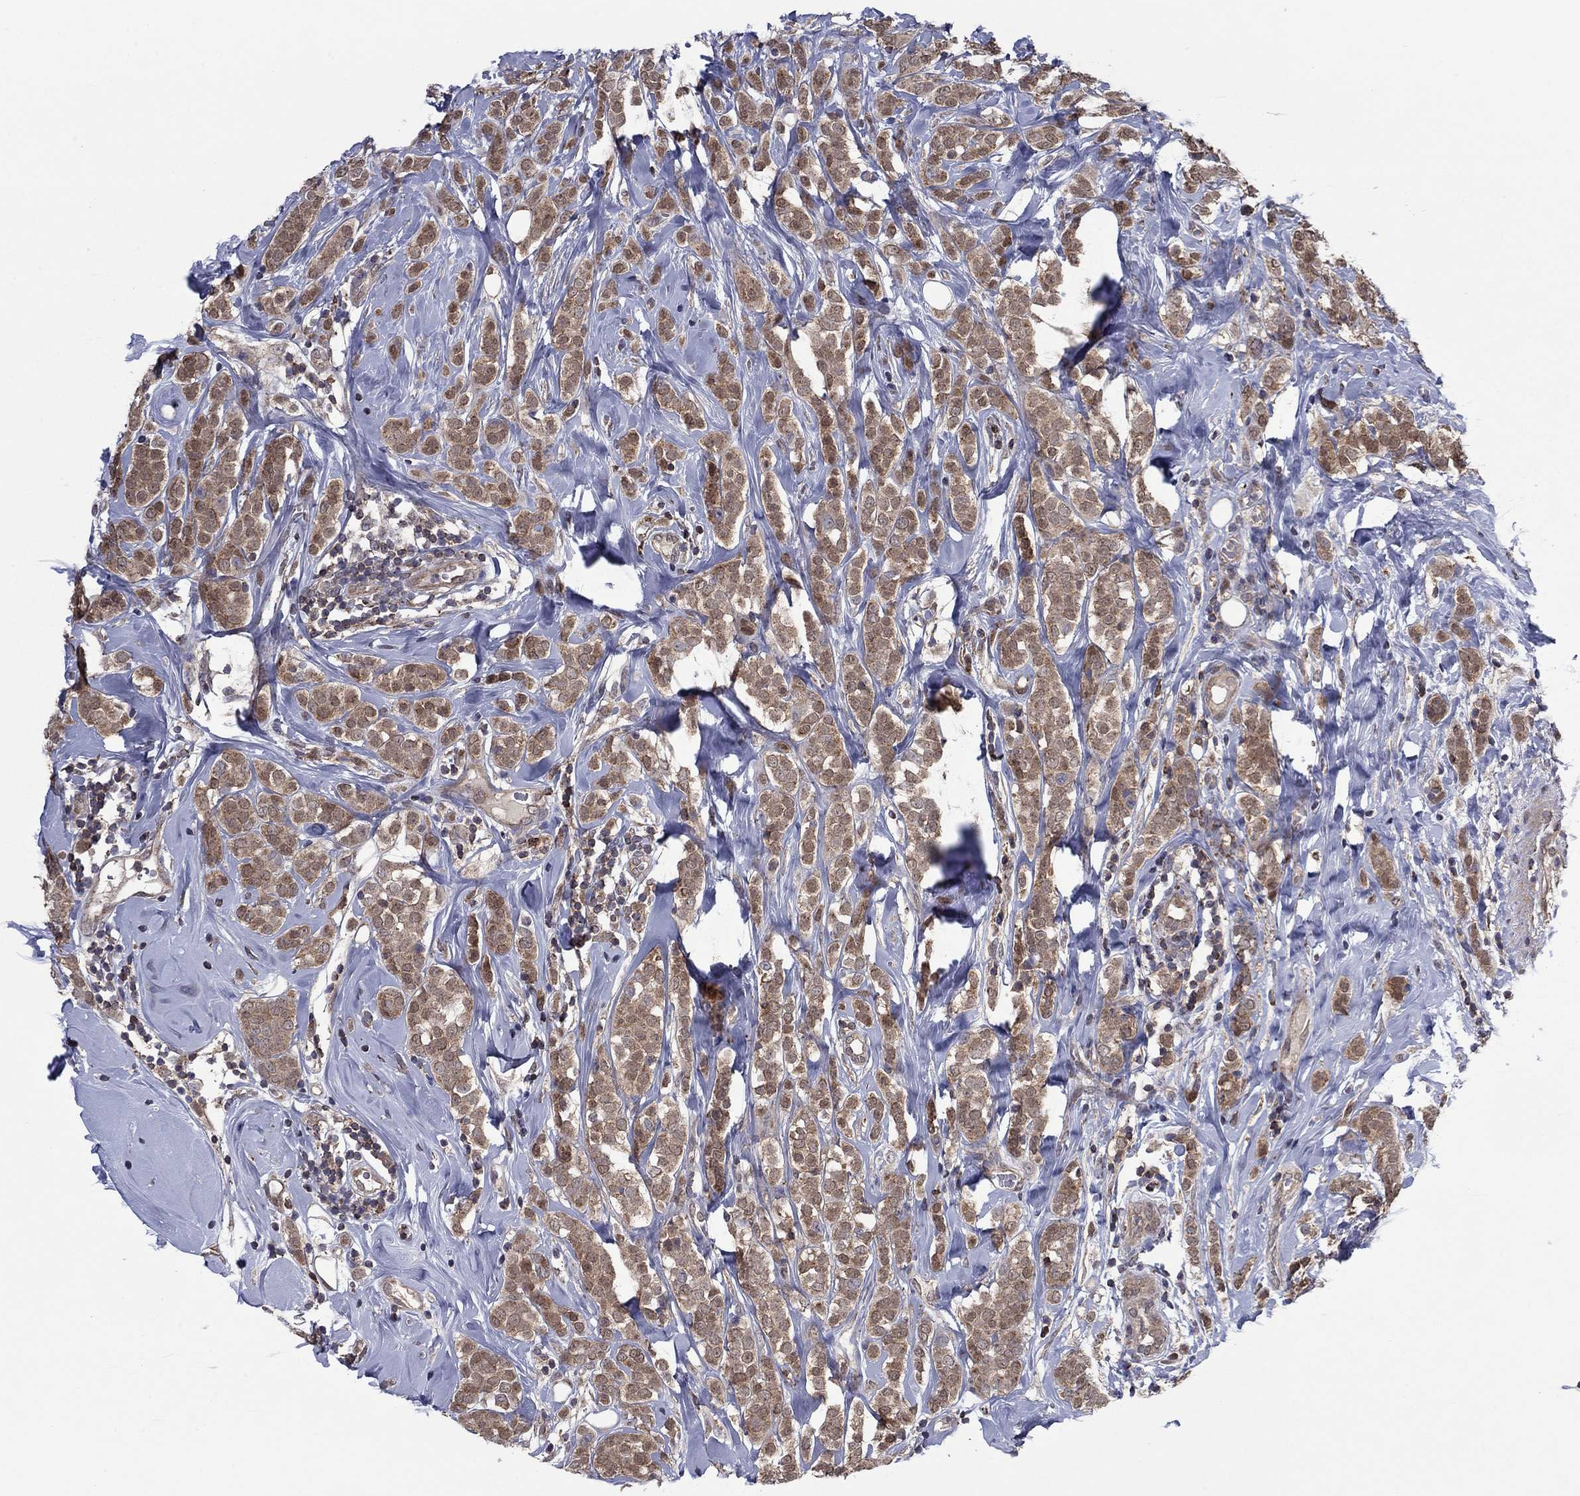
{"staining": {"intensity": "moderate", "quantity": ">75%", "location": "cytoplasmic/membranous"}, "tissue": "breast cancer", "cell_type": "Tumor cells", "image_type": "cancer", "snomed": [{"axis": "morphology", "description": "Lobular carcinoma"}, {"axis": "topography", "description": "Breast"}], "caption": "Brown immunohistochemical staining in human breast cancer reveals moderate cytoplasmic/membranous staining in approximately >75% of tumor cells. (DAB IHC, brown staining for protein, blue staining for nuclei).", "gene": "GRHPR", "patient": {"sex": "female", "age": 49}}